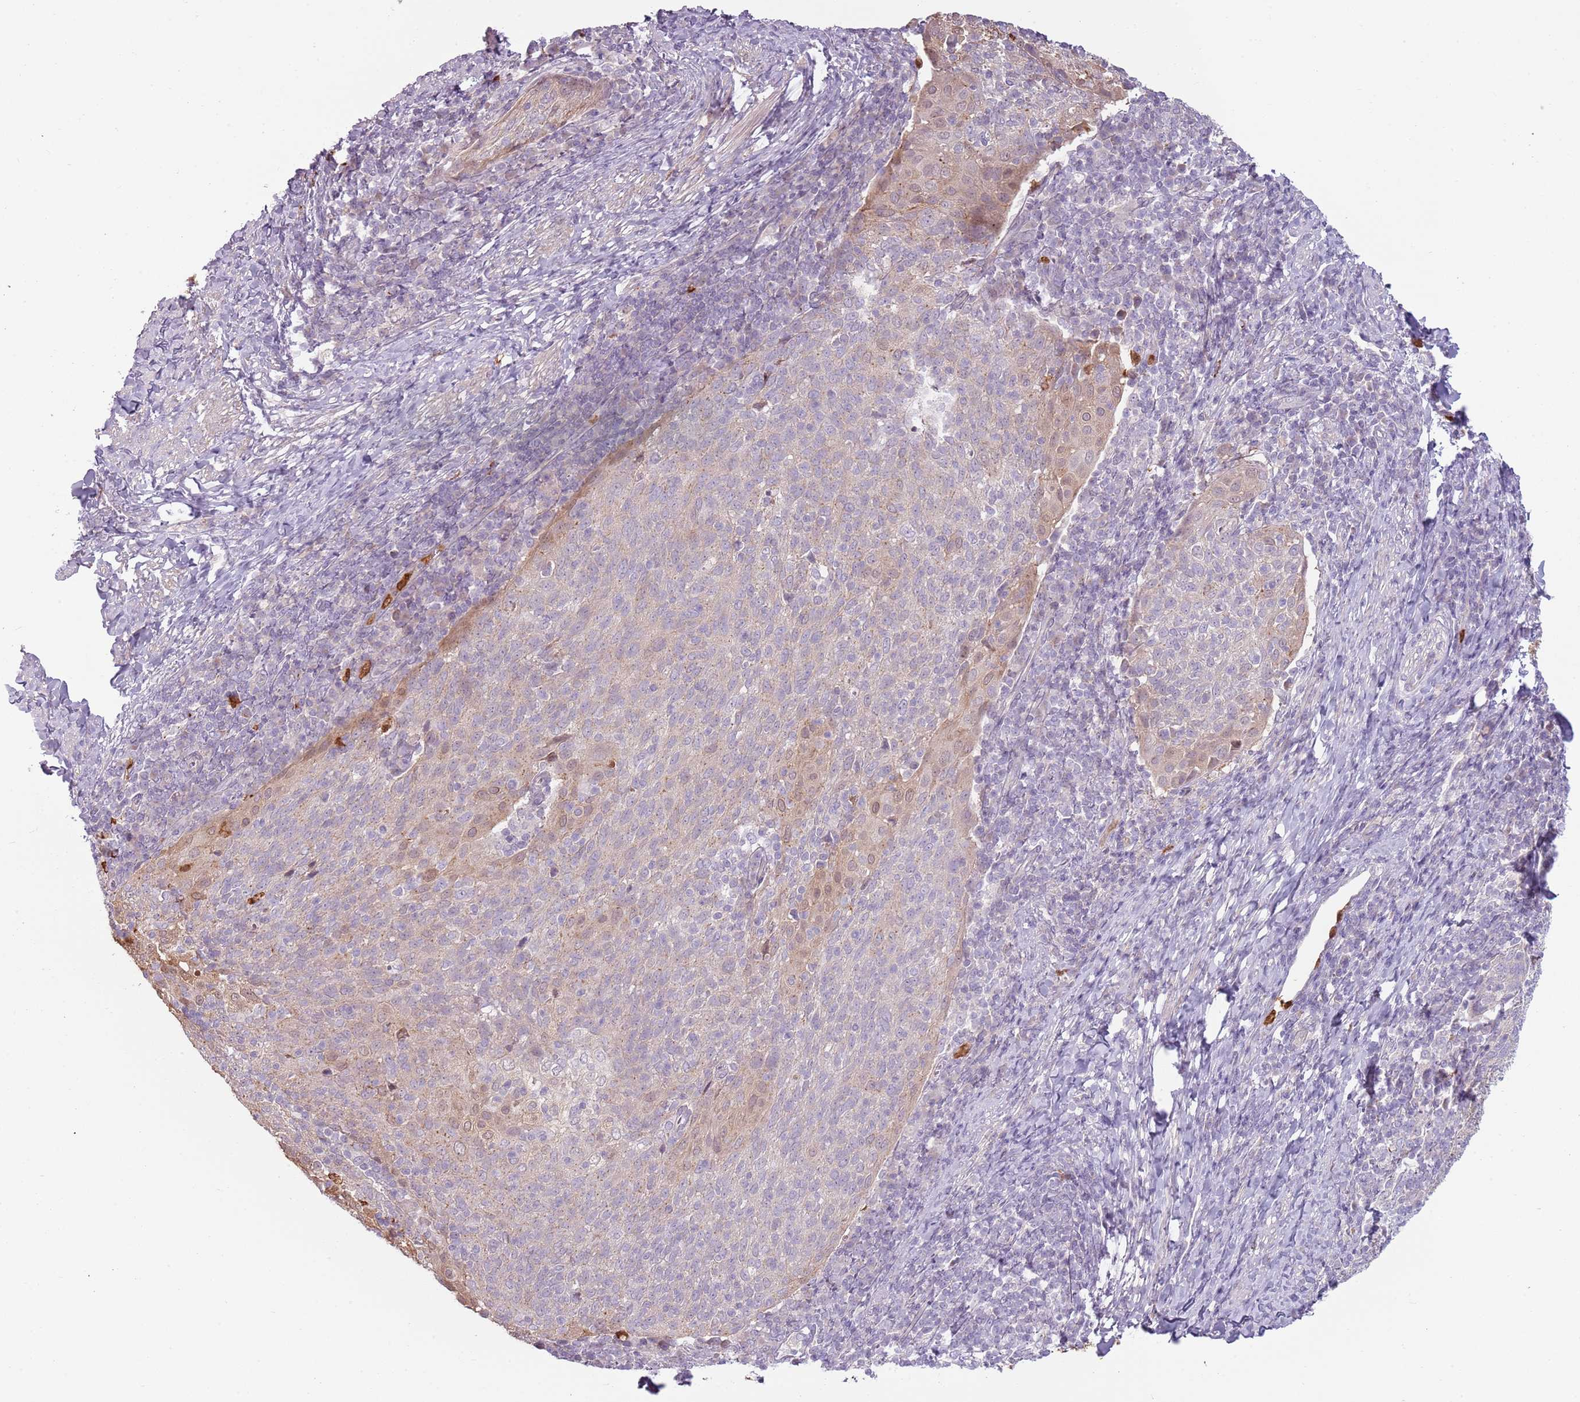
{"staining": {"intensity": "weak", "quantity": "<25%", "location": "cytoplasmic/membranous"}, "tissue": "cervical cancer", "cell_type": "Tumor cells", "image_type": "cancer", "snomed": [{"axis": "morphology", "description": "Squamous cell carcinoma, NOS"}, {"axis": "topography", "description": "Cervix"}], "caption": "There is no significant staining in tumor cells of cervical cancer.", "gene": "SPAG4", "patient": {"sex": "female", "age": 52}}